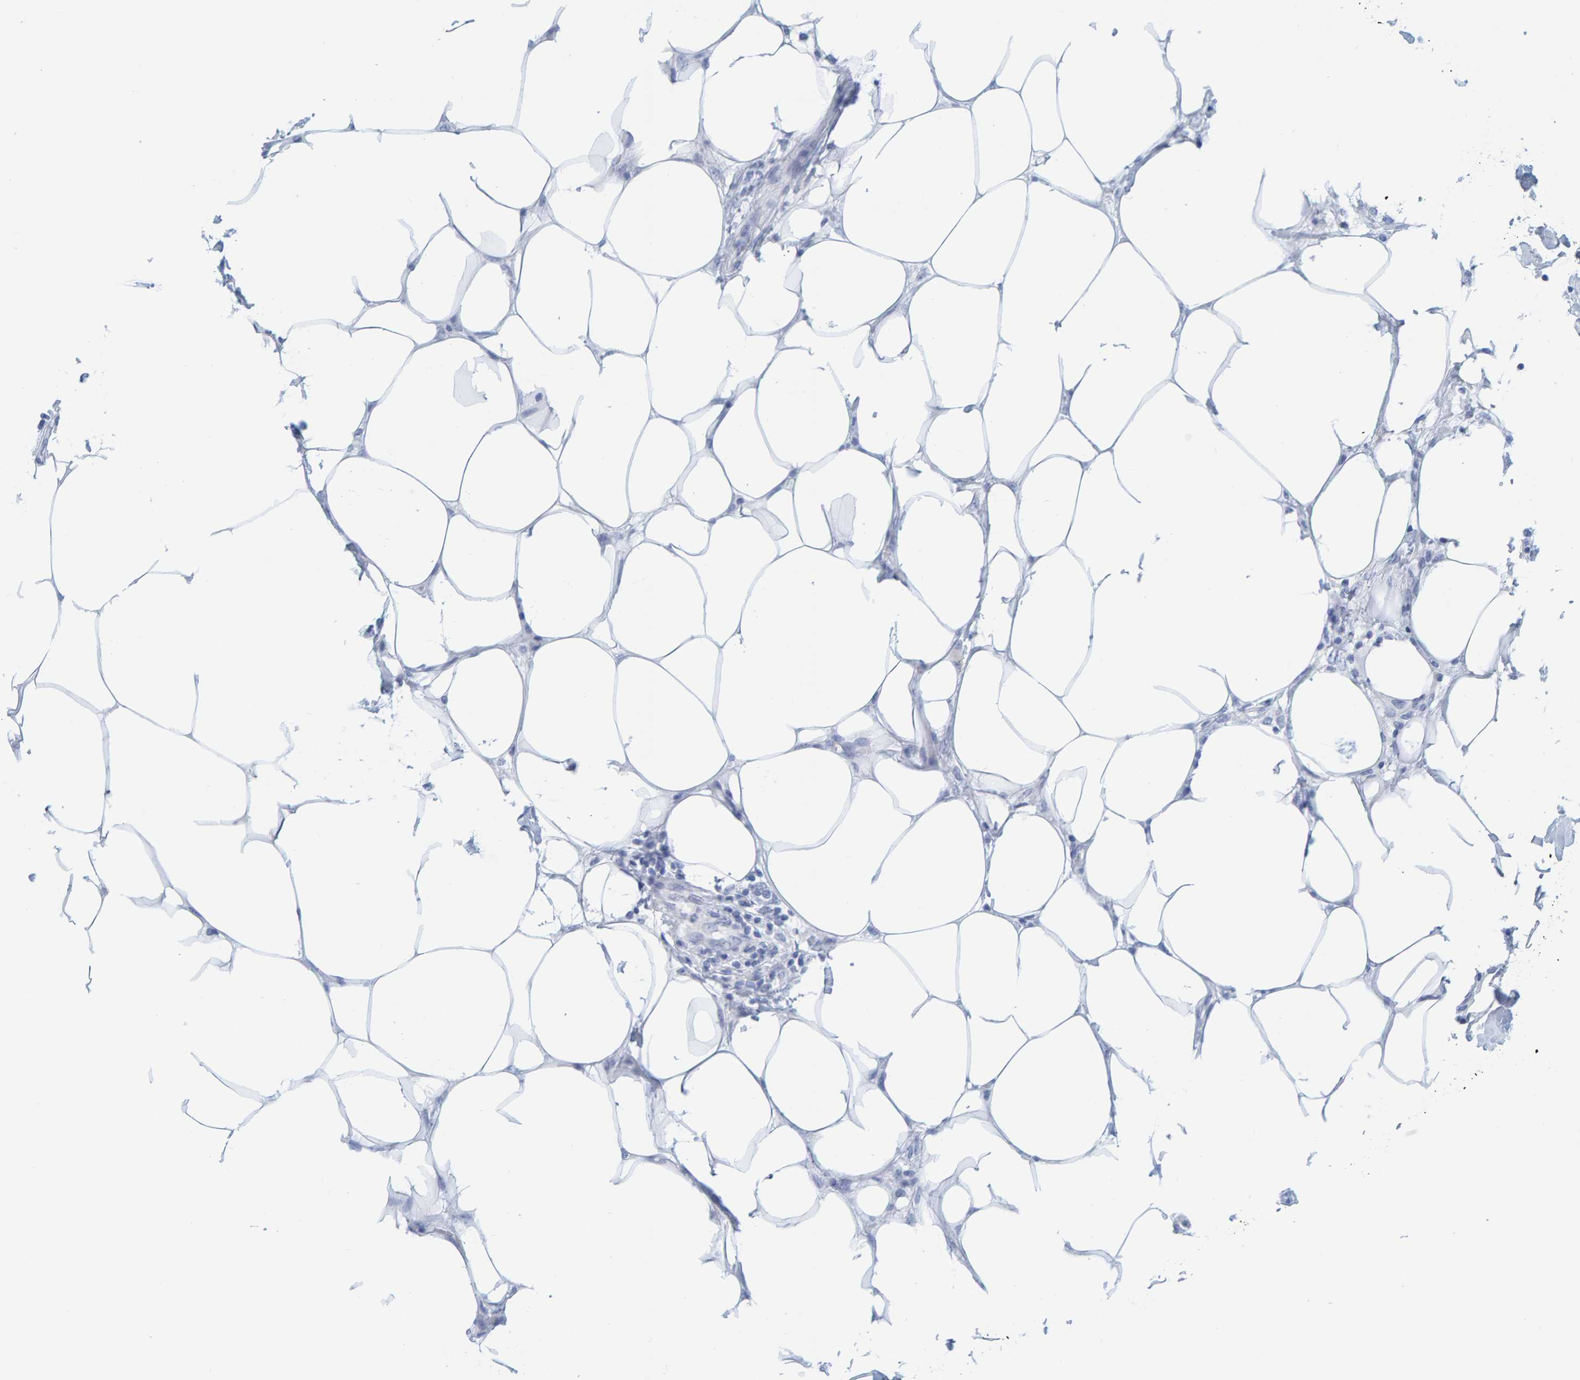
{"staining": {"intensity": "negative", "quantity": "none", "location": "none"}, "tissue": "breast cancer", "cell_type": "Tumor cells", "image_type": "cancer", "snomed": [{"axis": "morphology", "description": "Duct carcinoma"}, {"axis": "topography", "description": "Breast"}], "caption": "This micrograph is of intraductal carcinoma (breast) stained with IHC to label a protein in brown with the nuclei are counter-stained blue. There is no expression in tumor cells.", "gene": "SFTPC", "patient": {"sex": "female", "age": 37}}